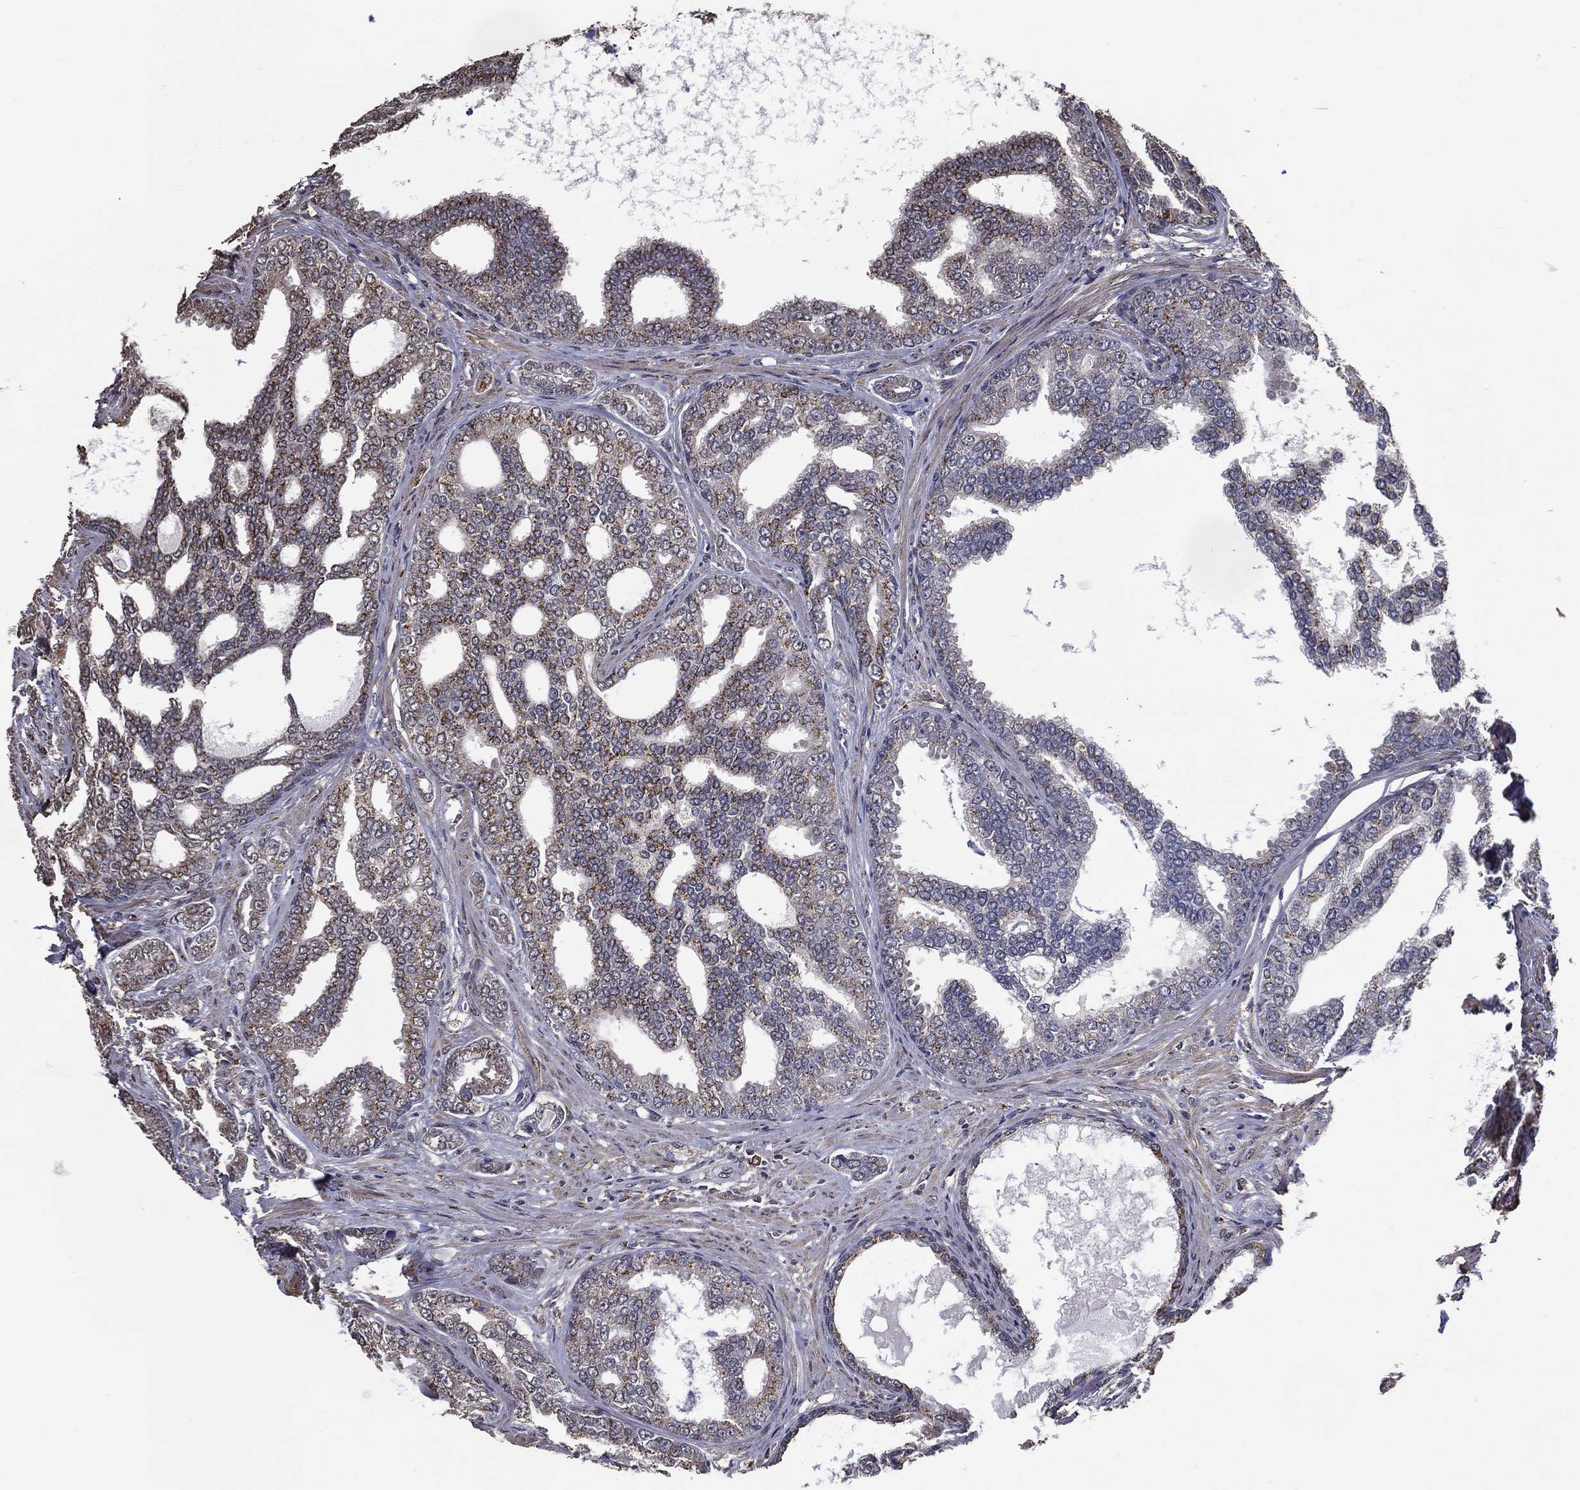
{"staining": {"intensity": "moderate", "quantity": "25%-75%", "location": "cytoplasmic/membranous"}, "tissue": "prostate cancer", "cell_type": "Tumor cells", "image_type": "cancer", "snomed": [{"axis": "morphology", "description": "Adenocarcinoma, NOS"}, {"axis": "topography", "description": "Prostate"}], "caption": "Protein analysis of prostate cancer (adenocarcinoma) tissue demonstrates moderate cytoplasmic/membranous positivity in approximately 25%-75% of tumor cells.", "gene": "GPR183", "patient": {"sex": "male", "age": 67}}